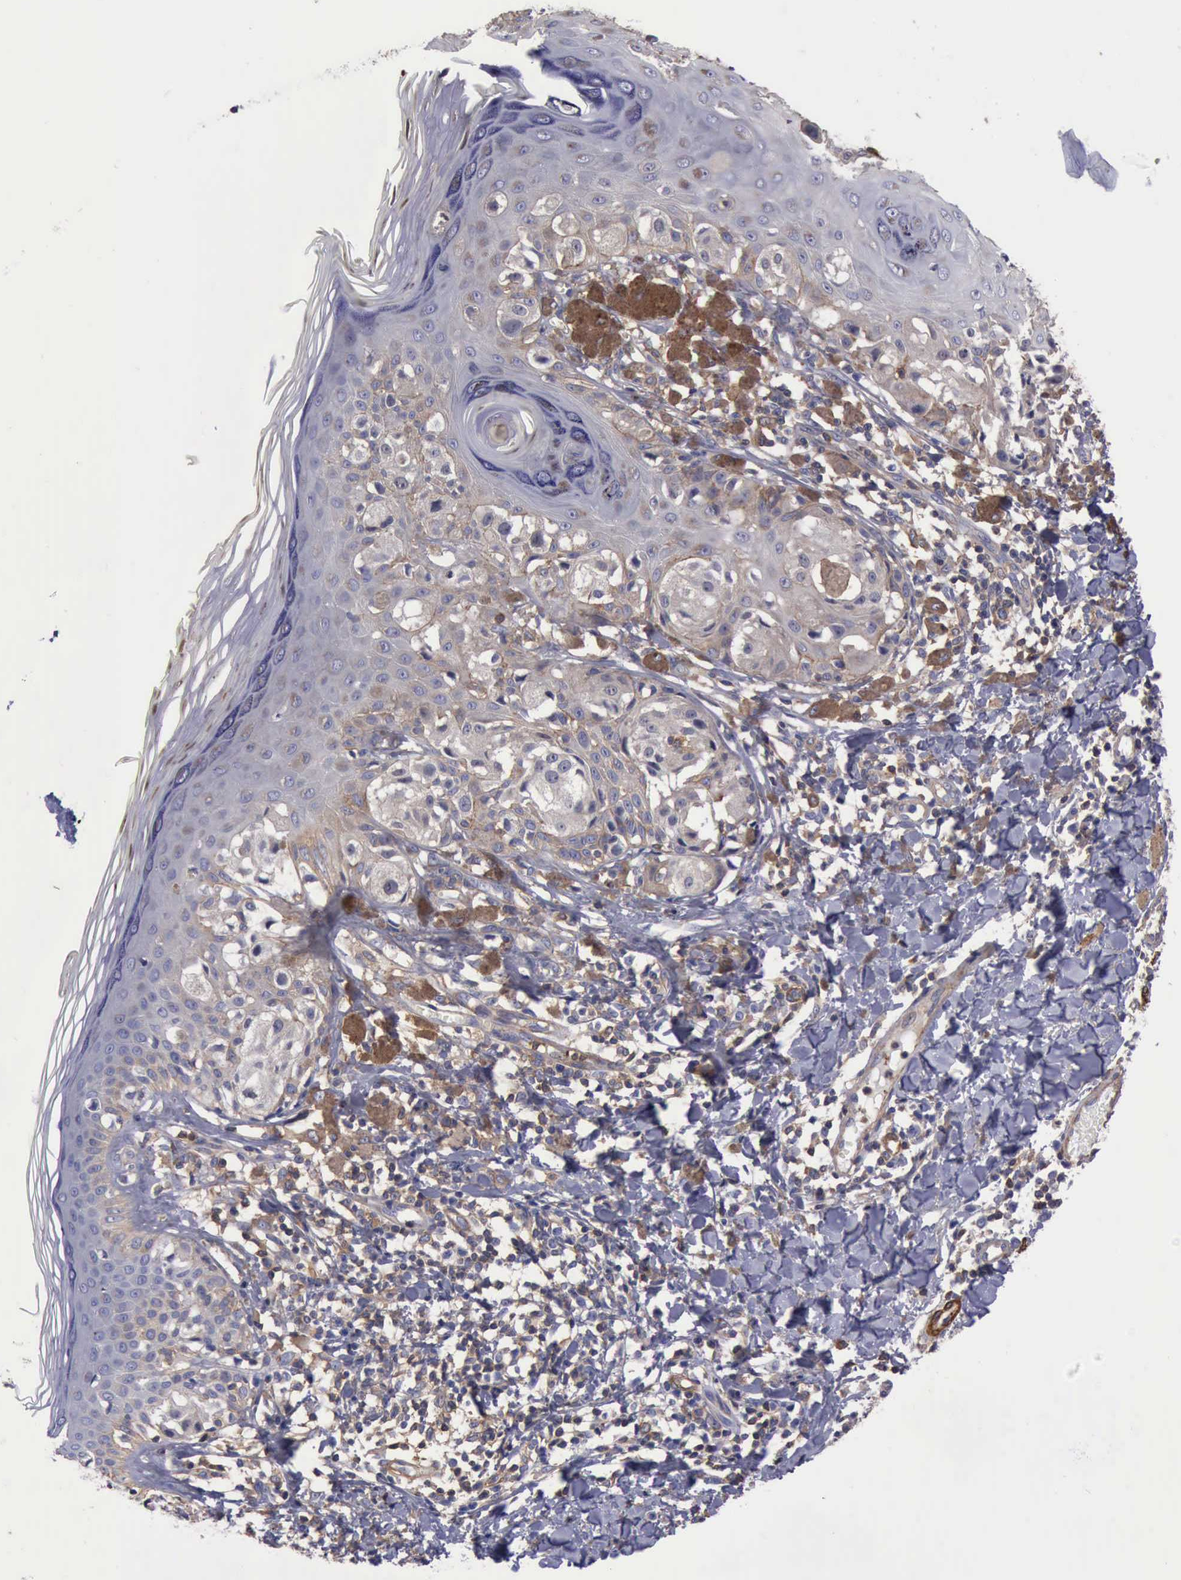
{"staining": {"intensity": "weak", "quantity": "25%-75%", "location": "cytoplasmic/membranous"}, "tissue": "melanoma", "cell_type": "Tumor cells", "image_type": "cancer", "snomed": [{"axis": "morphology", "description": "Malignant melanoma, NOS"}, {"axis": "topography", "description": "Skin"}], "caption": "Protein expression analysis of malignant melanoma demonstrates weak cytoplasmic/membranous positivity in about 25%-75% of tumor cells. The protein is stained brown, and the nuclei are stained in blue (DAB (3,3'-diaminobenzidine) IHC with brightfield microscopy, high magnification).", "gene": "FLNA", "patient": {"sex": "female", "age": 55}}